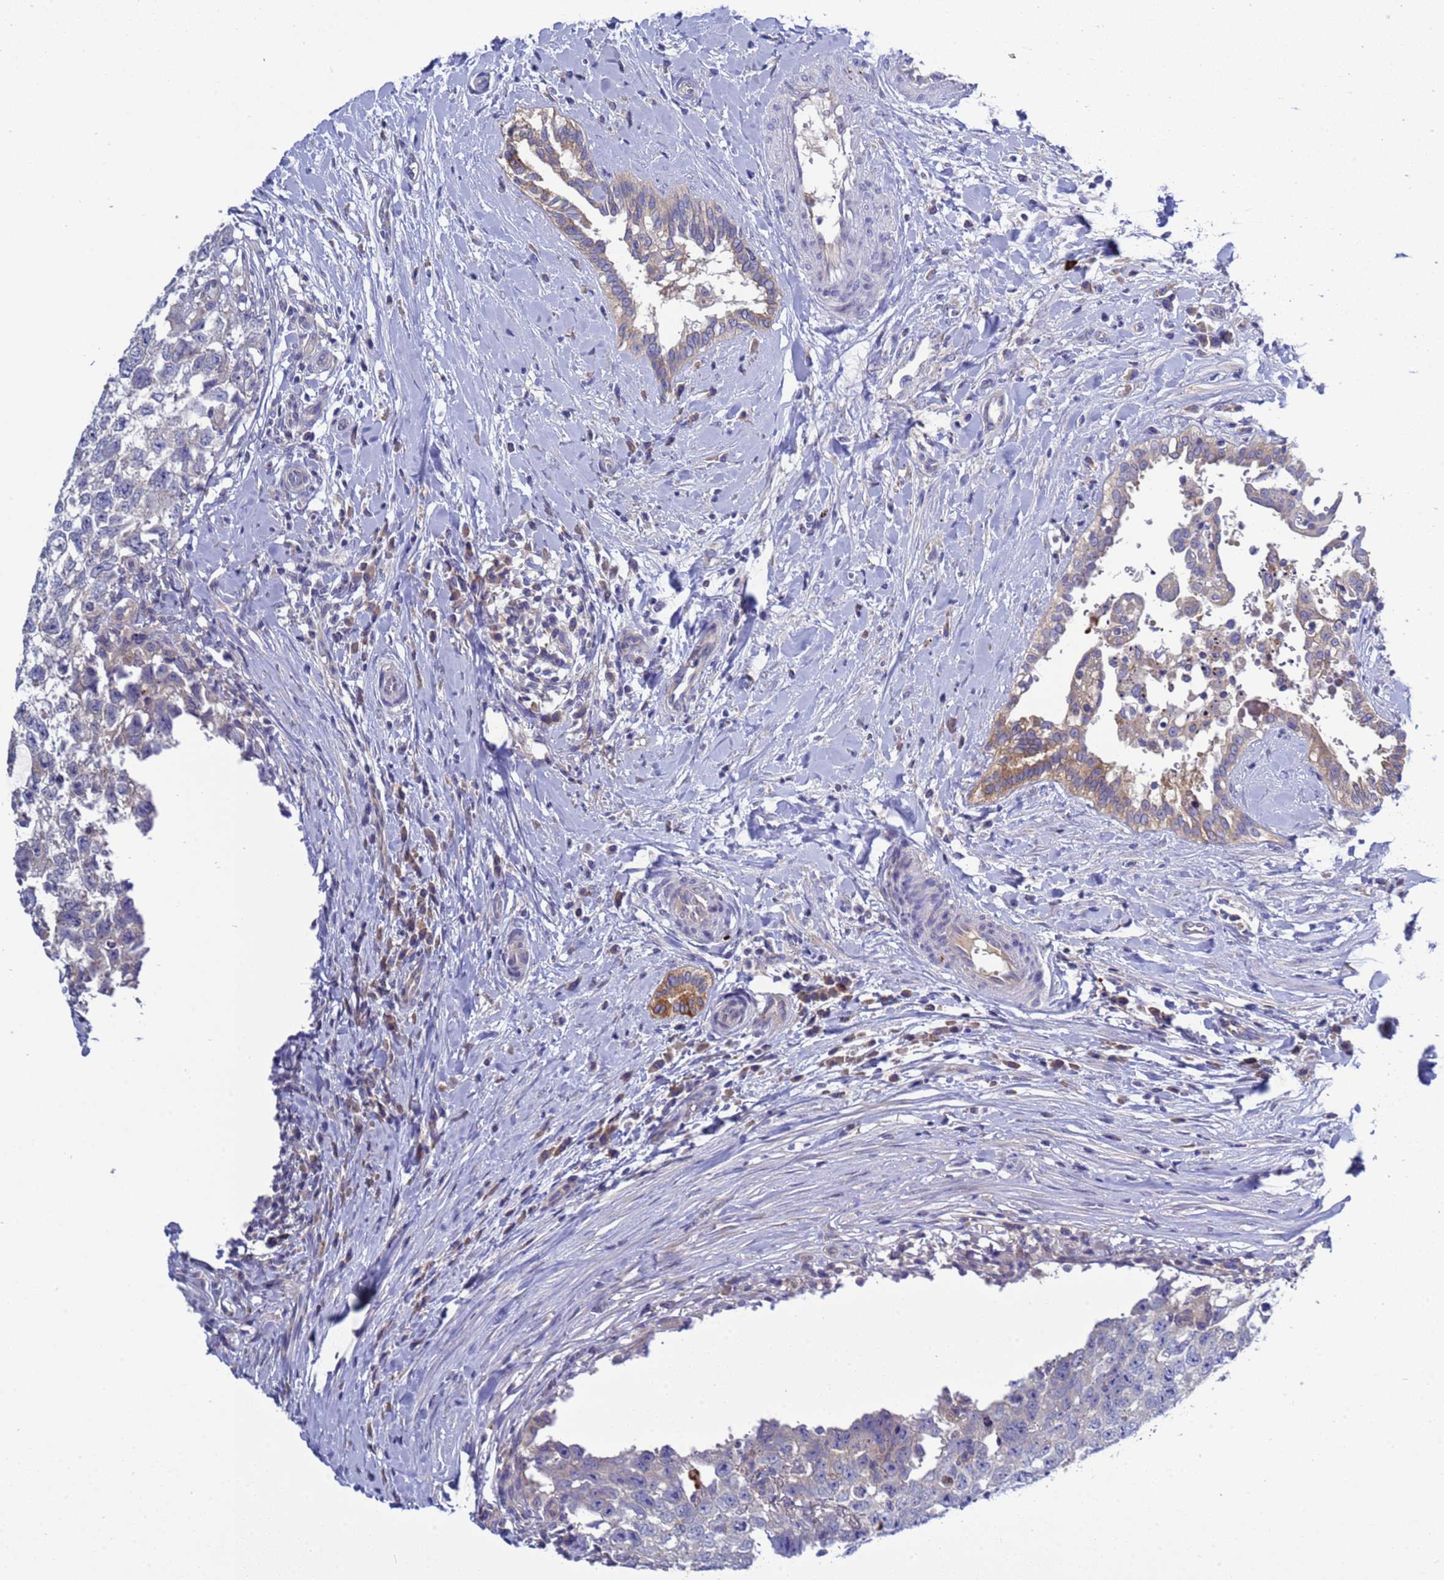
{"staining": {"intensity": "negative", "quantity": "none", "location": "none"}, "tissue": "testis cancer", "cell_type": "Tumor cells", "image_type": "cancer", "snomed": [{"axis": "morphology", "description": "Seminoma, NOS"}, {"axis": "morphology", "description": "Carcinoma, Embryonal, NOS"}, {"axis": "topography", "description": "Testis"}], "caption": "Tumor cells are negative for brown protein staining in testis cancer.", "gene": "RC3H2", "patient": {"sex": "male", "age": 29}}